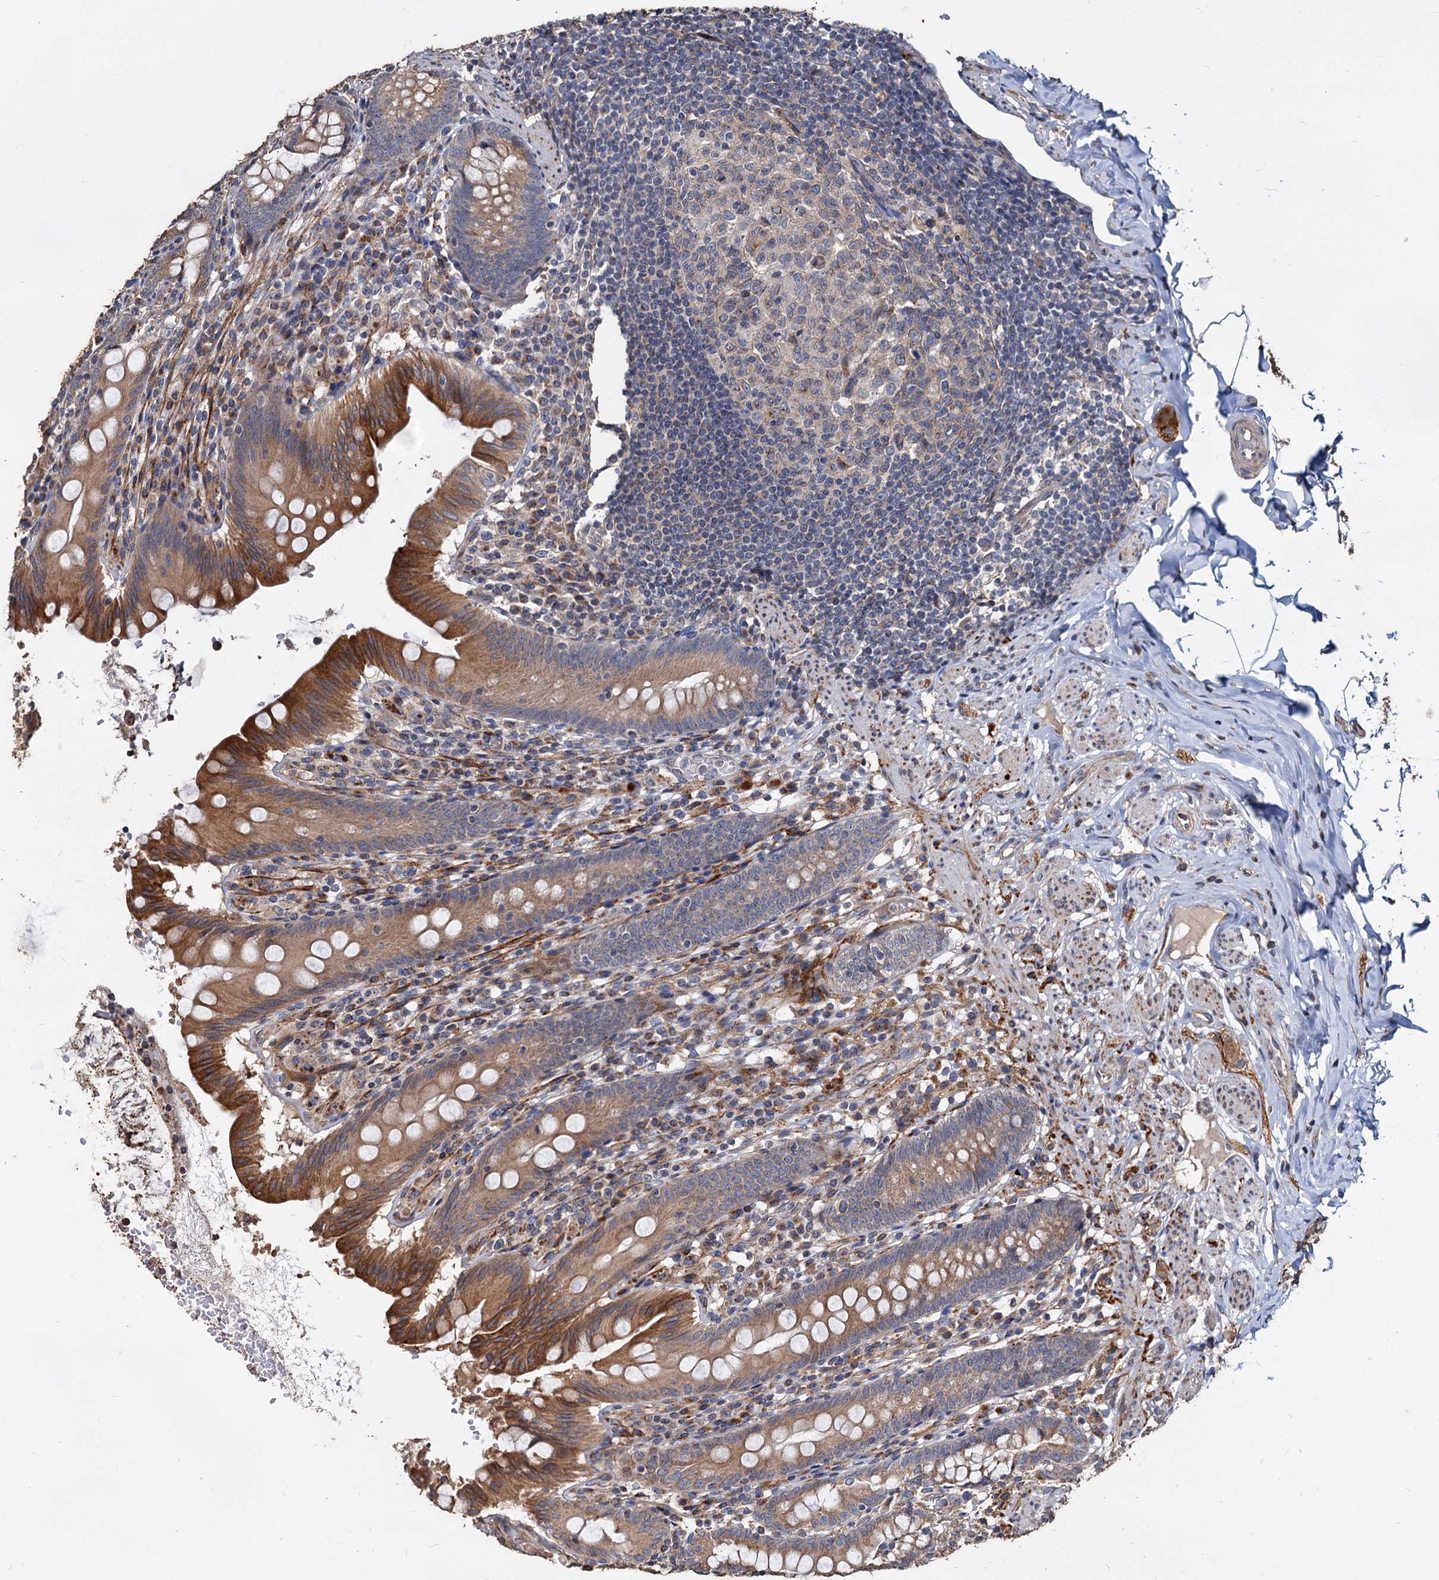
{"staining": {"intensity": "moderate", "quantity": ">75%", "location": "cytoplasmic/membranous"}, "tissue": "appendix", "cell_type": "Glandular cells", "image_type": "normal", "snomed": [{"axis": "morphology", "description": "Normal tissue, NOS"}, {"axis": "topography", "description": "Appendix"}], "caption": "Immunohistochemical staining of normal appendix shows medium levels of moderate cytoplasmic/membranous positivity in about >75% of glandular cells. (DAB IHC, brown staining for protein, blue staining for nuclei).", "gene": "DEPDC4", "patient": {"sex": "male", "age": 55}}